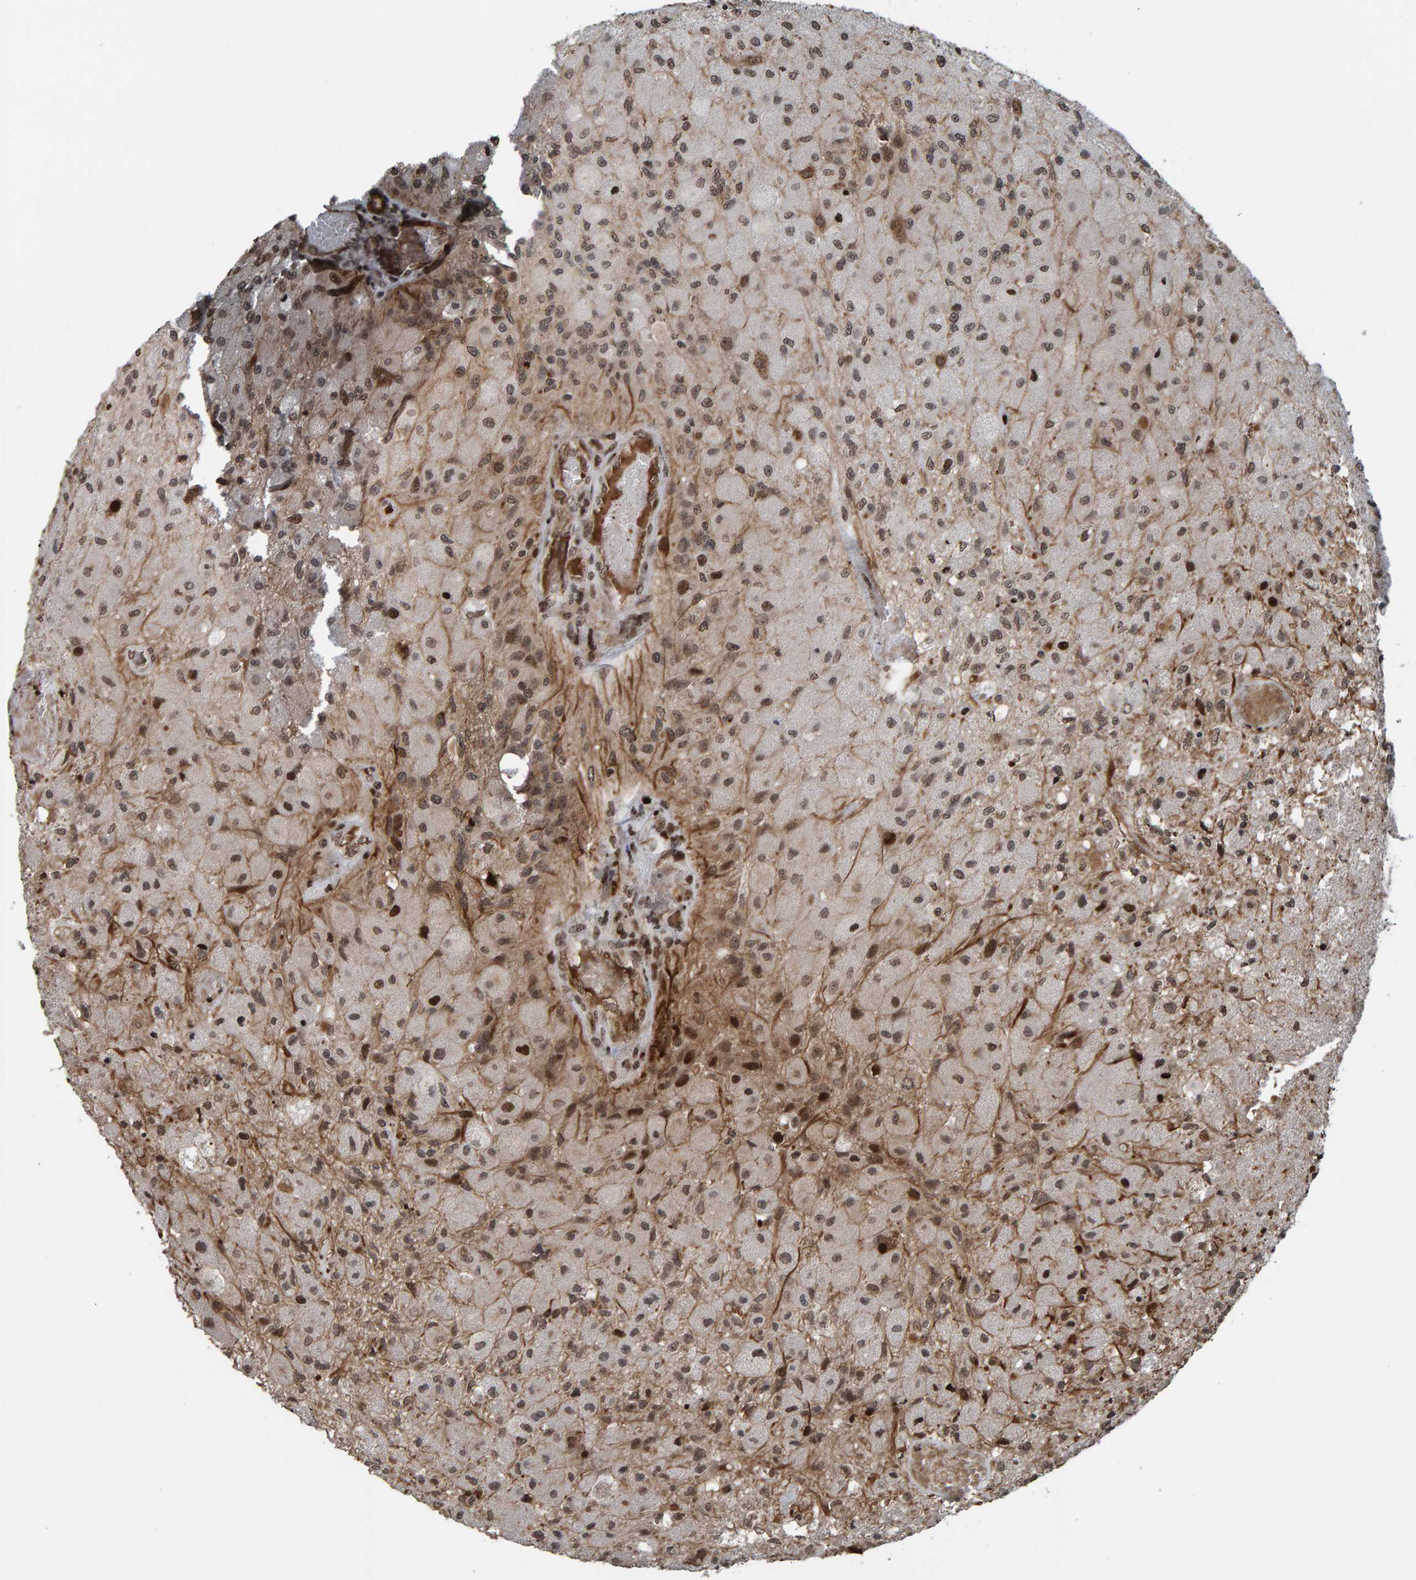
{"staining": {"intensity": "weak", "quantity": ">75%", "location": "nuclear"}, "tissue": "glioma", "cell_type": "Tumor cells", "image_type": "cancer", "snomed": [{"axis": "morphology", "description": "Normal tissue, NOS"}, {"axis": "morphology", "description": "Glioma, malignant, High grade"}, {"axis": "topography", "description": "Cerebral cortex"}], "caption": "A brown stain highlights weak nuclear staining of a protein in human high-grade glioma (malignant) tumor cells.", "gene": "ZNF366", "patient": {"sex": "male", "age": 77}}